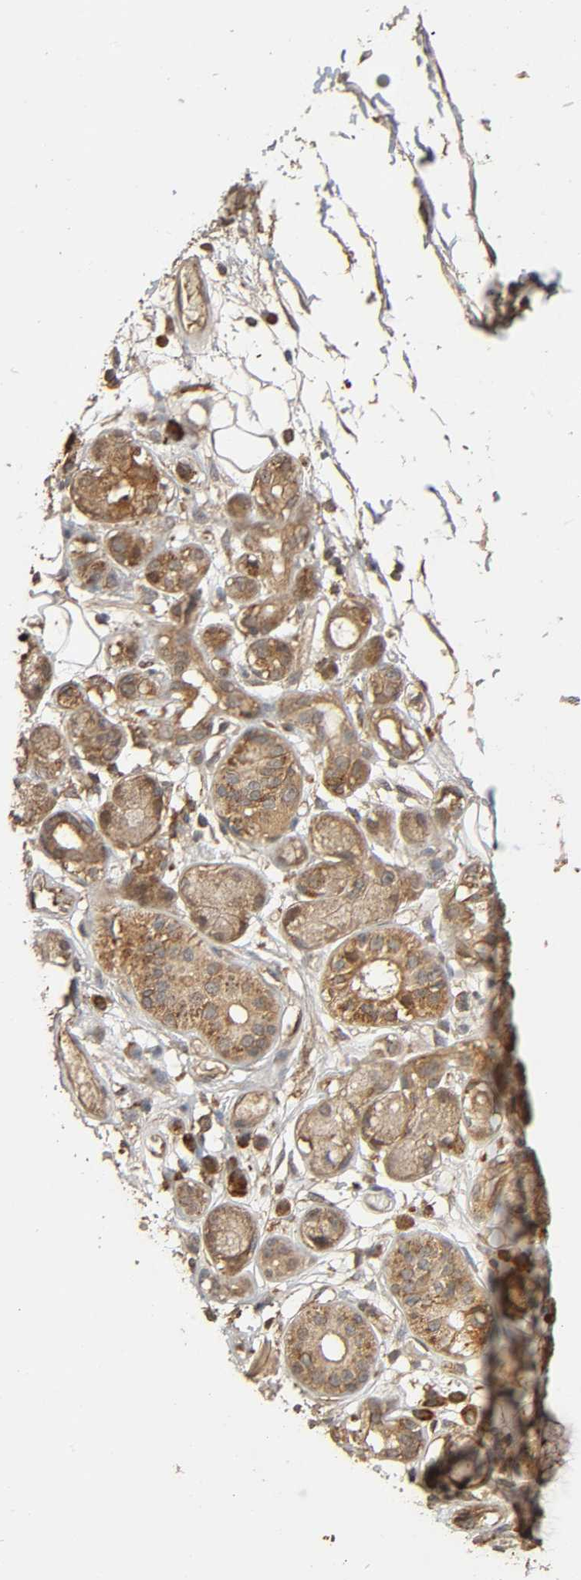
{"staining": {"intensity": "moderate", "quantity": ">75%", "location": "cytoplasmic/membranous"}, "tissue": "adipose tissue", "cell_type": "Adipocytes", "image_type": "normal", "snomed": [{"axis": "morphology", "description": "Normal tissue, NOS"}, {"axis": "morphology", "description": "Inflammation, NOS"}, {"axis": "topography", "description": "Vascular tissue"}, {"axis": "topography", "description": "Salivary gland"}], "caption": "Immunohistochemistry photomicrograph of benign human adipose tissue stained for a protein (brown), which demonstrates medium levels of moderate cytoplasmic/membranous expression in approximately >75% of adipocytes.", "gene": "MAP3K8", "patient": {"sex": "female", "age": 75}}